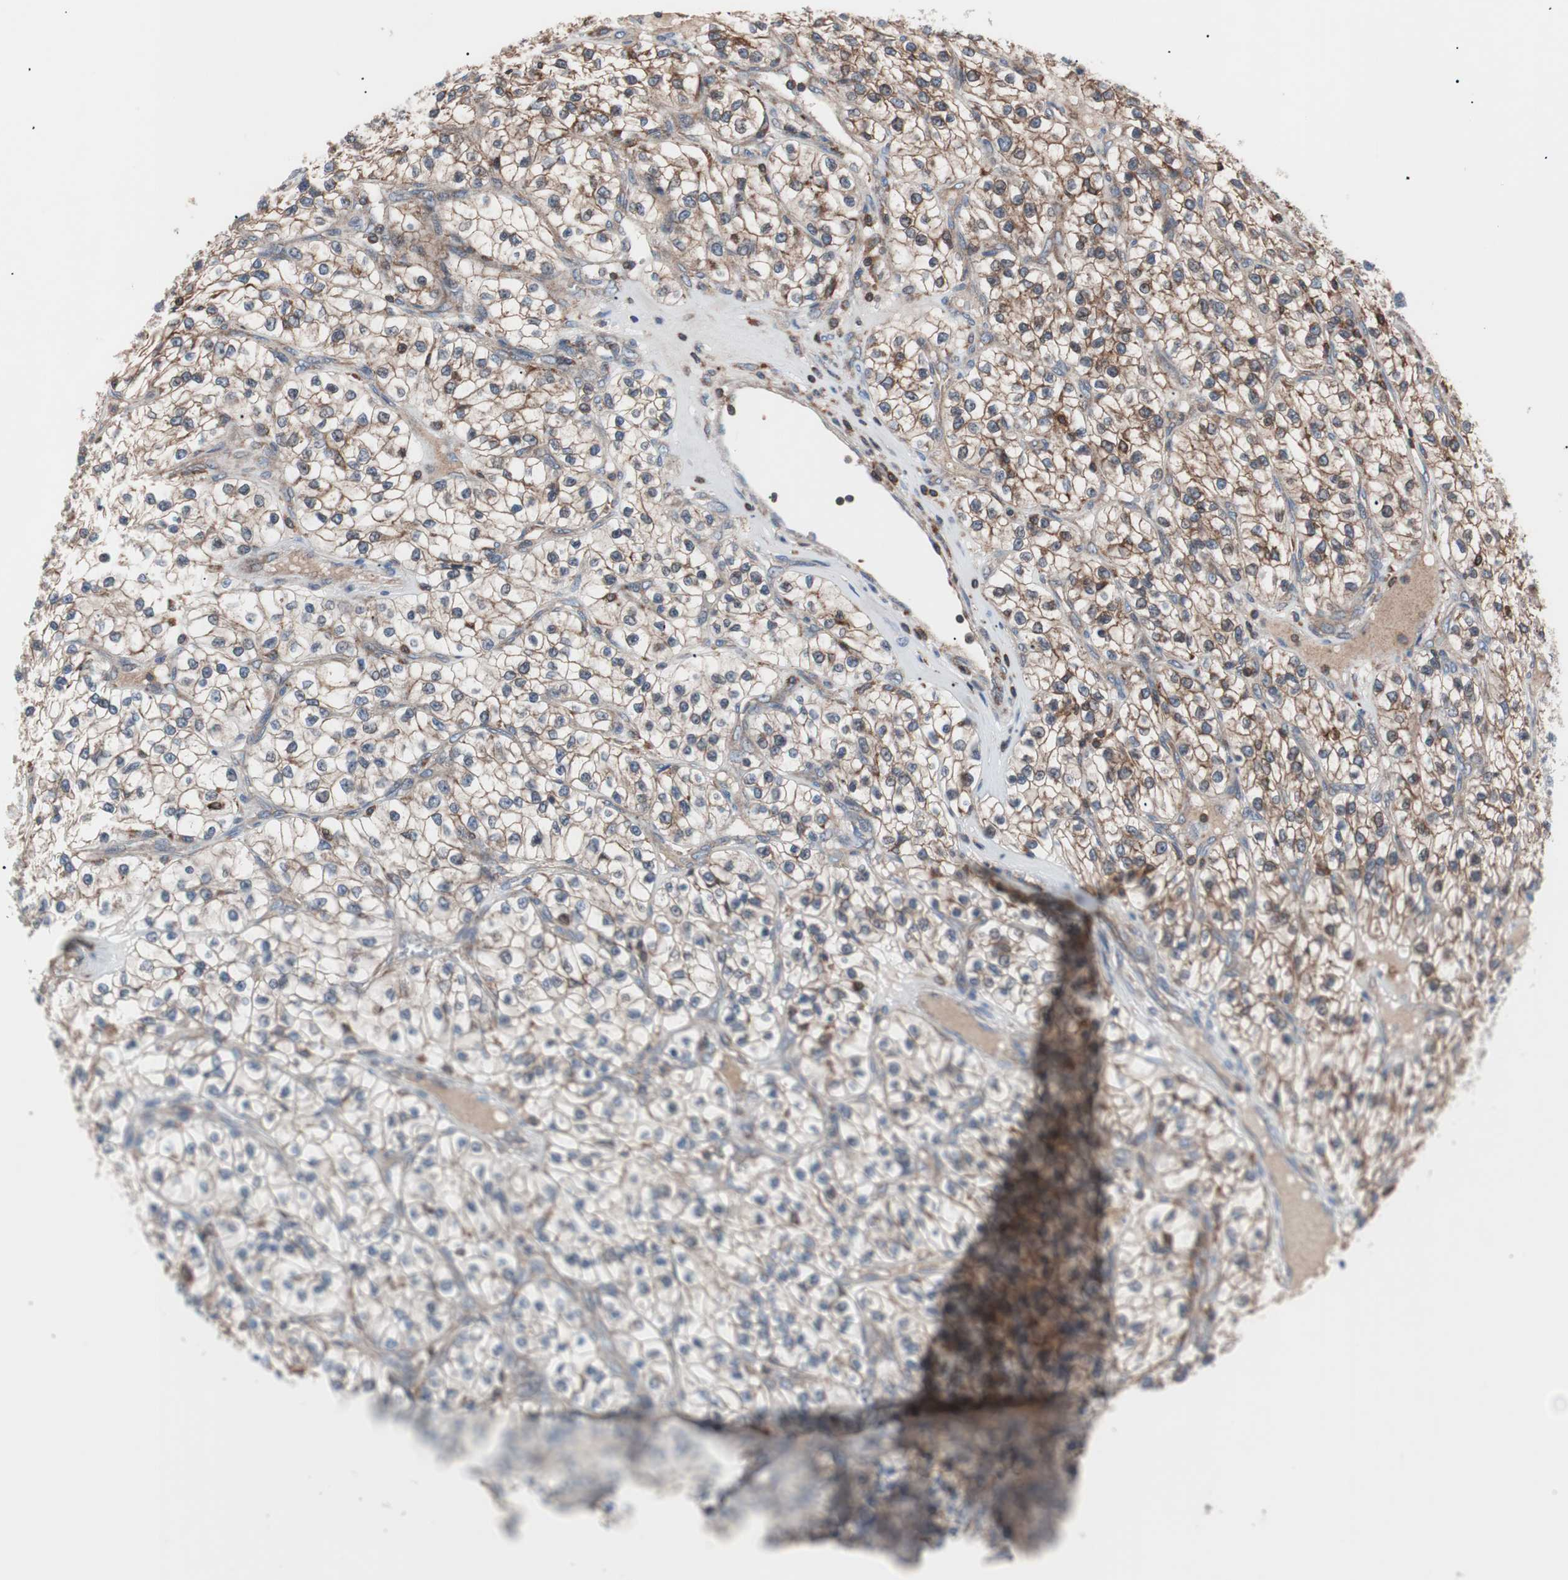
{"staining": {"intensity": "moderate", "quantity": ">75%", "location": "cytoplasmic/membranous"}, "tissue": "renal cancer", "cell_type": "Tumor cells", "image_type": "cancer", "snomed": [{"axis": "morphology", "description": "Adenocarcinoma, NOS"}, {"axis": "topography", "description": "Kidney"}], "caption": "Protein expression analysis of renal cancer shows moderate cytoplasmic/membranous expression in approximately >75% of tumor cells. The protein of interest is shown in brown color, while the nuclei are stained blue.", "gene": "PIK3R1", "patient": {"sex": "female", "age": 57}}